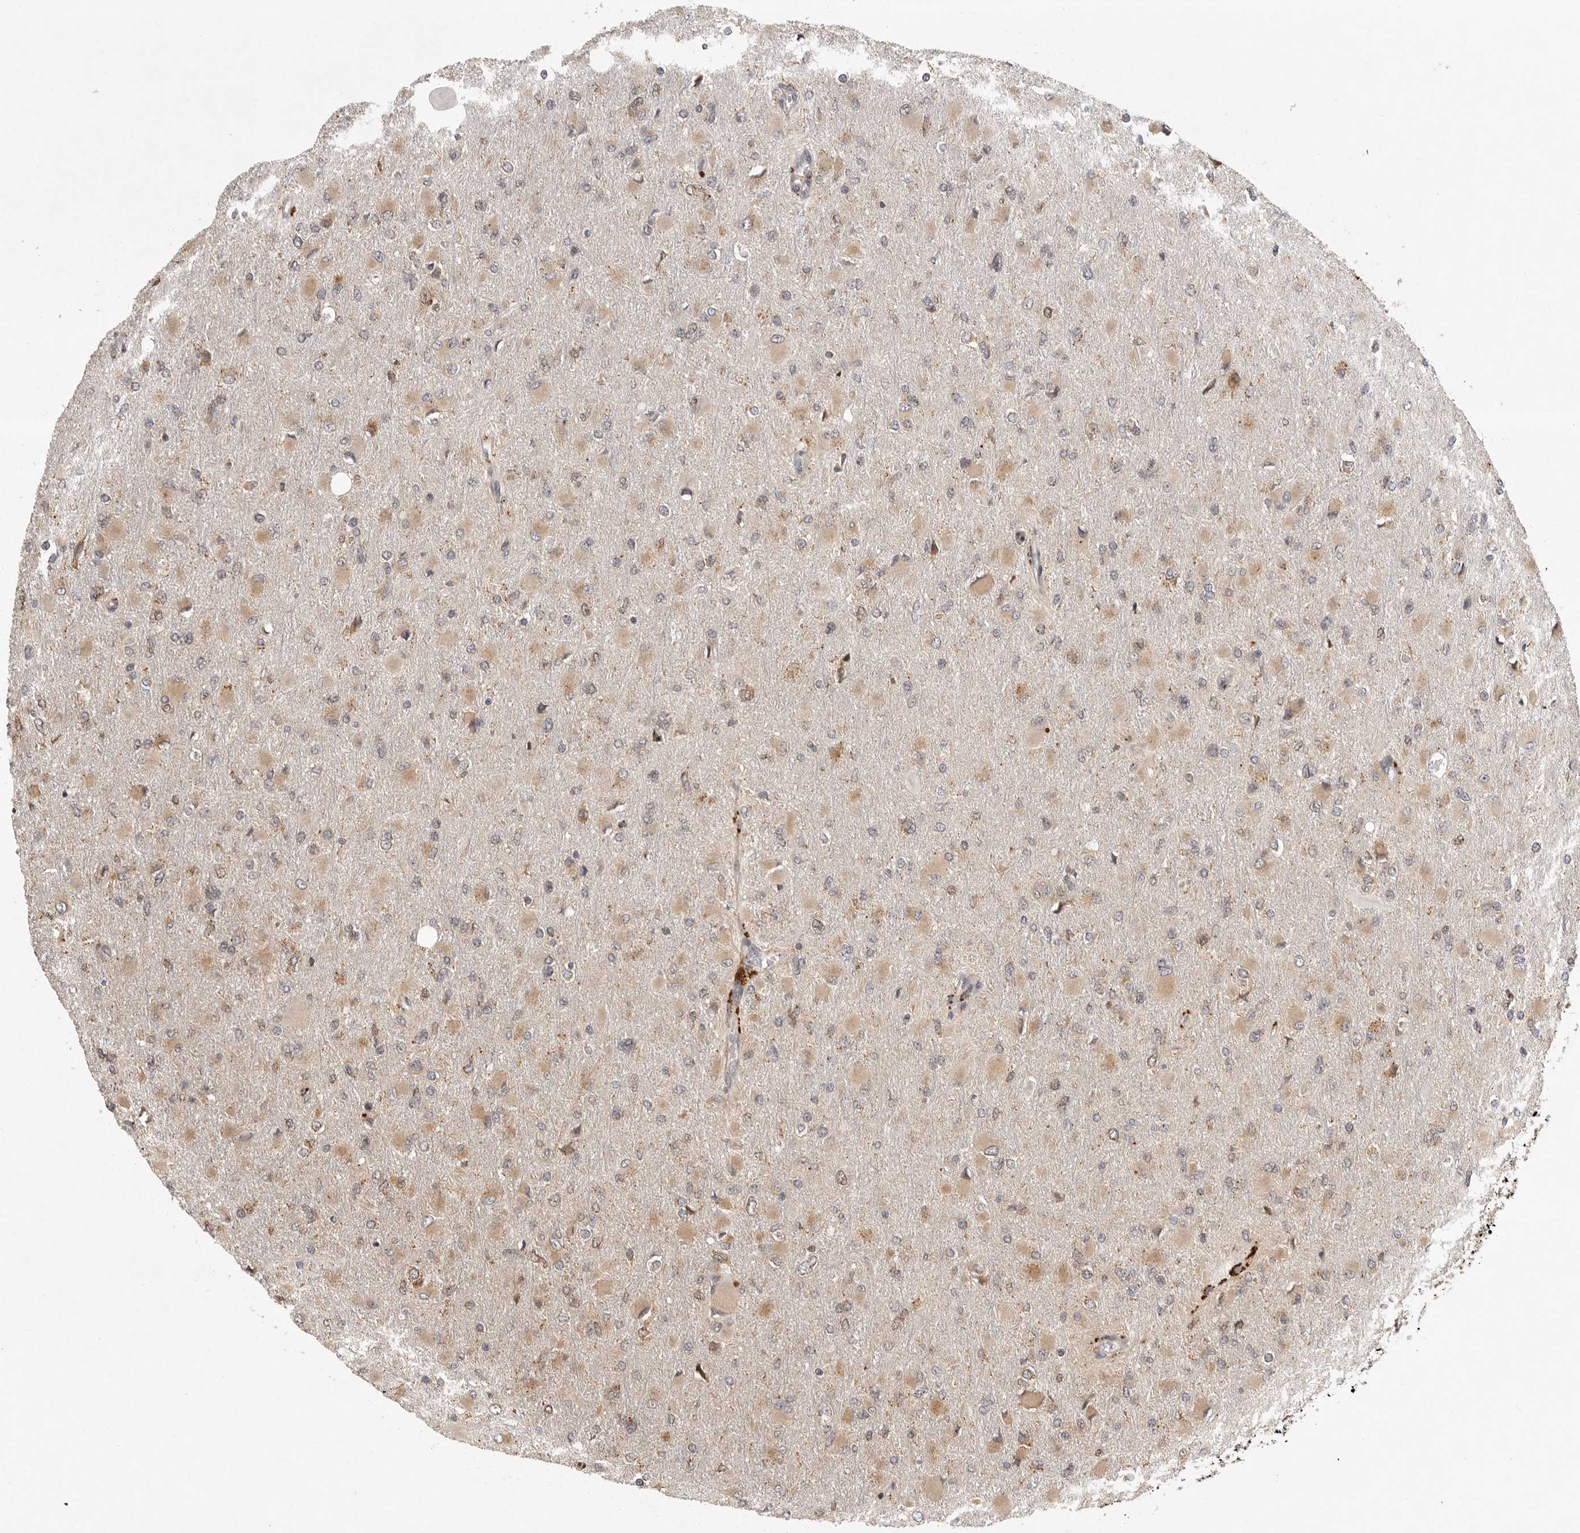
{"staining": {"intensity": "weak", "quantity": "<25%", "location": "cytoplasmic/membranous"}, "tissue": "glioma", "cell_type": "Tumor cells", "image_type": "cancer", "snomed": [{"axis": "morphology", "description": "Glioma, malignant, High grade"}, {"axis": "topography", "description": "Cerebral cortex"}], "caption": "Immunohistochemistry photomicrograph of neoplastic tissue: glioma stained with DAB displays no significant protein expression in tumor cells.", "gene": "ZNF83", "patient": {"sex": "female", "age": 36}}